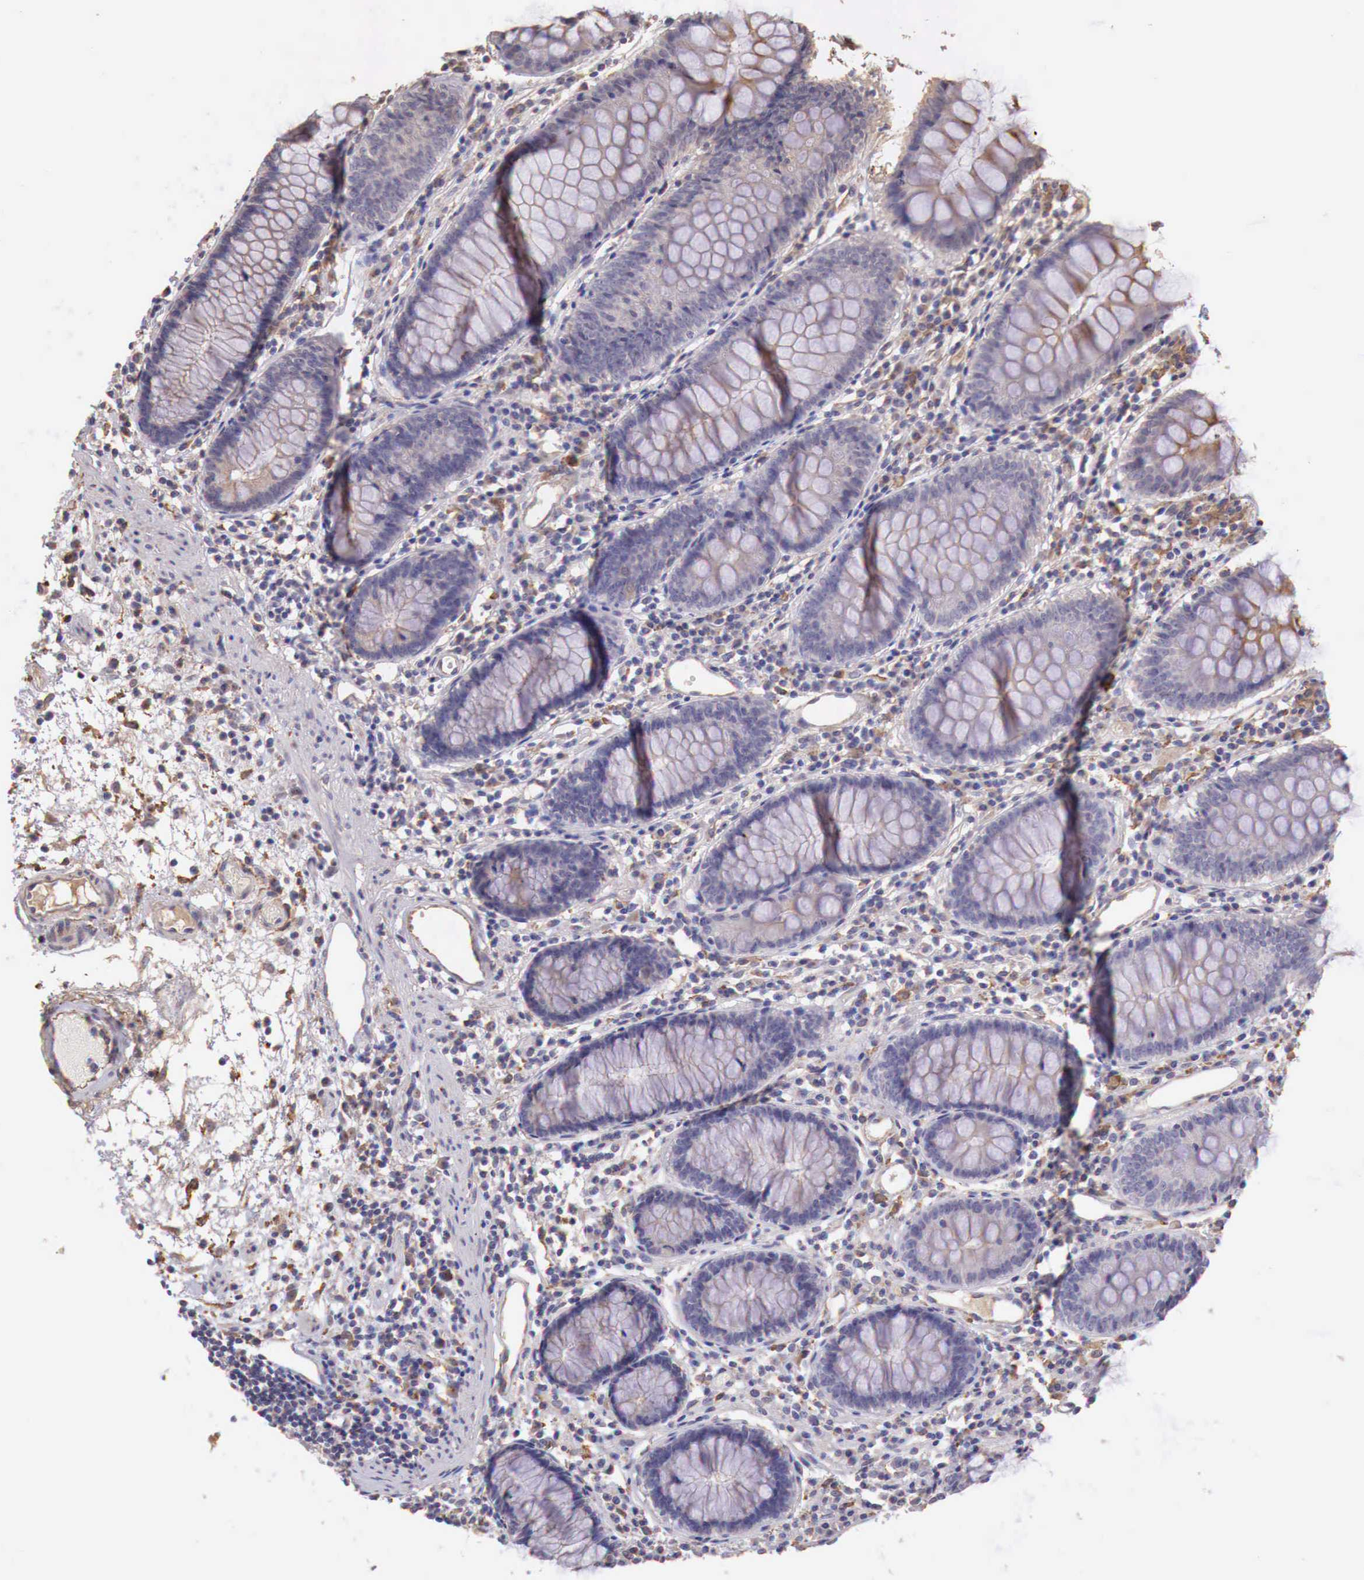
{"staining": {"intensity": "moderate", "quantity": "25%-75%", "location": "cytoplasmic/membranous"}, "tissue": "colon", "cell_type": "Endothelial cells", "image_type": "normal", "snomed": [{"axis": "morphology", "description": "Normal tissue, NOS"}, {"axis": "topography", "description": "Colon"}], "caption": "Immunohistochemical staining of benign colon exhibits medium levels of moderate cytoplasmic/membranous positivity in about 25%-75% of endothelial cells.", "gene": "CHRDL1", "patient": {"sex": "female", "age": 55}}